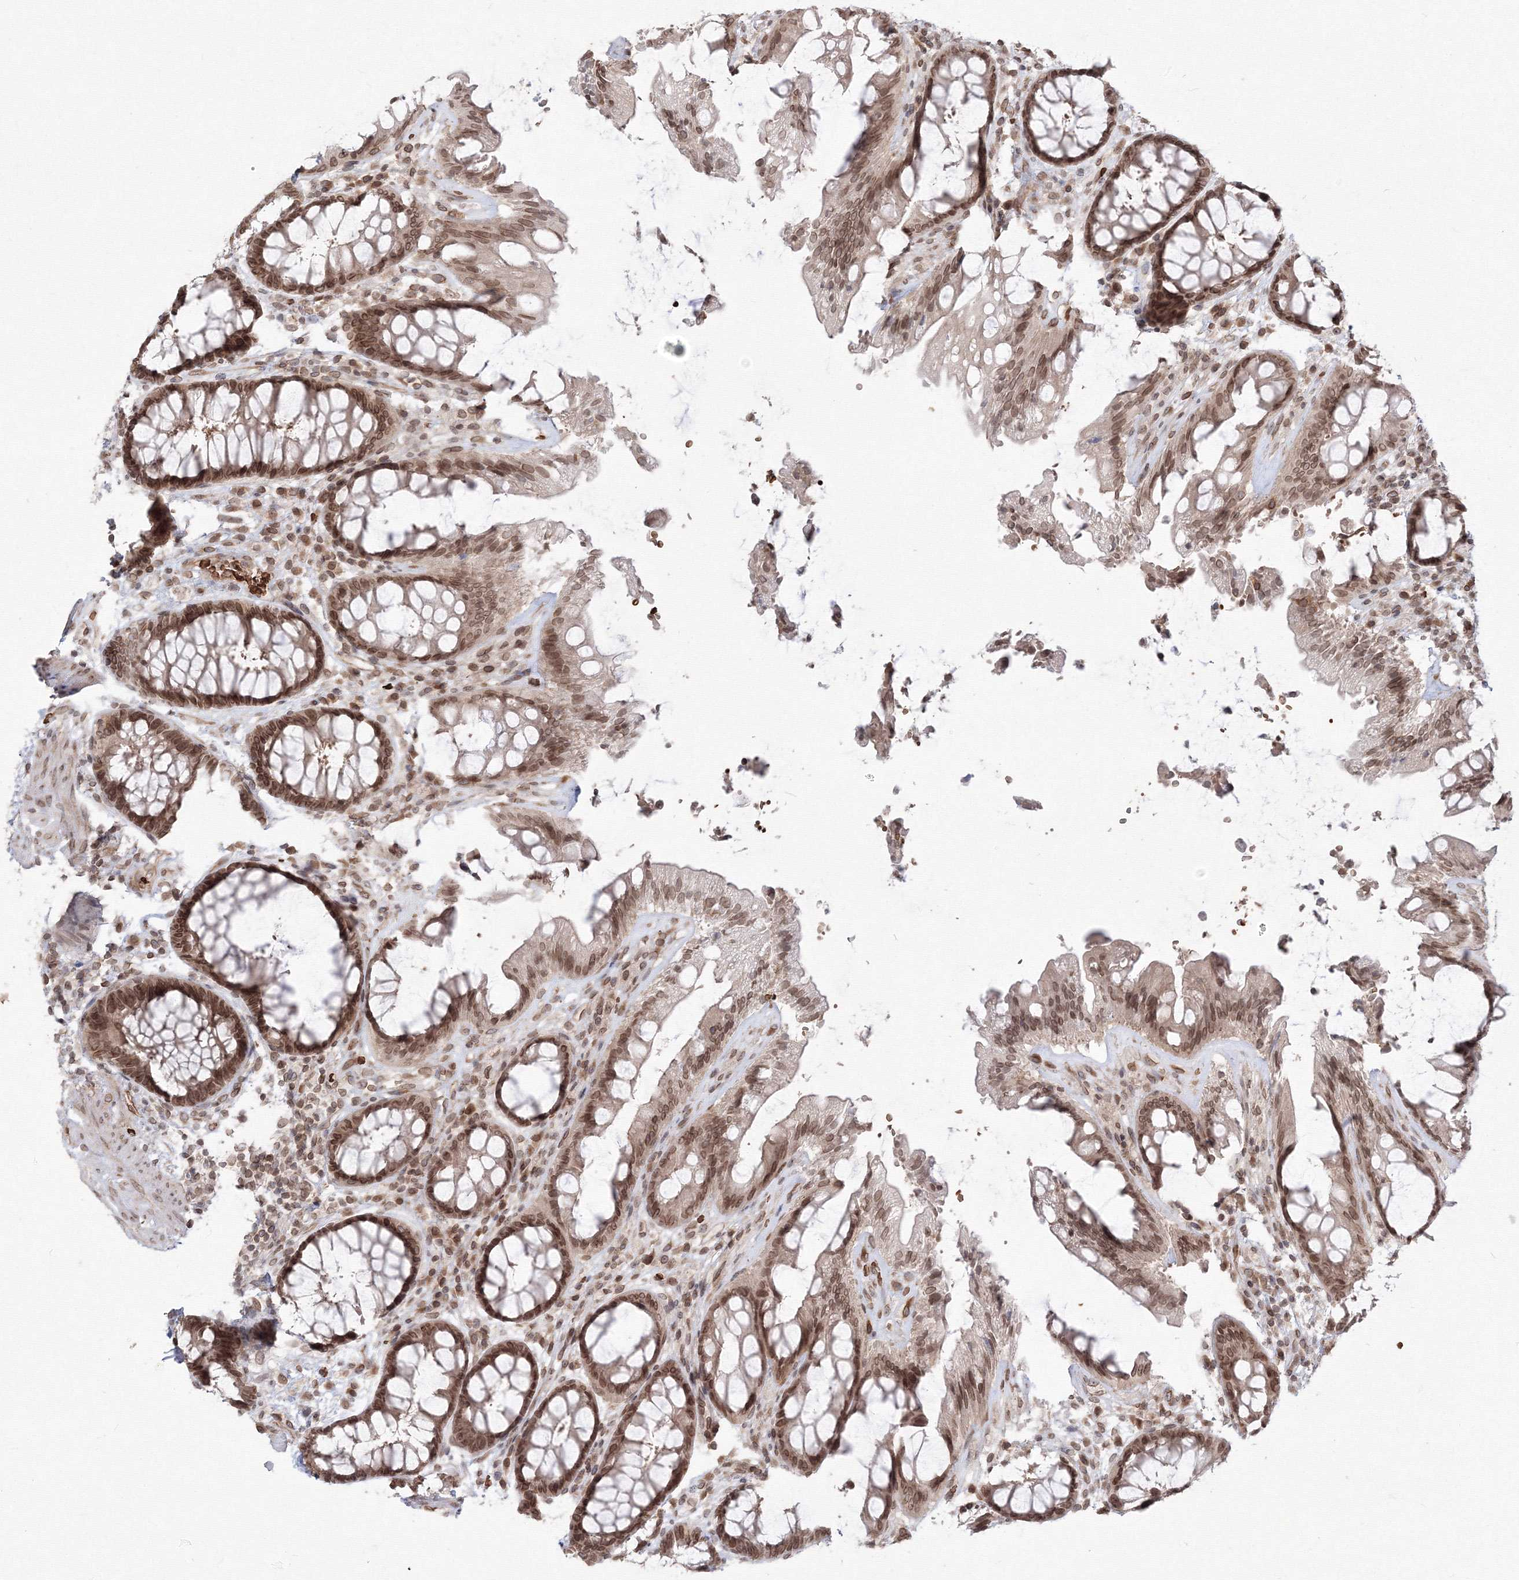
{"staining": {"intensity": "moderate", "quantity": ">75%", "location": "cytoplasmic/membranous,nuclear"}, "tissue": "rectum", "cell_type": "Glandular cells", "image_type": "normal", "snomed": [{"axis": "morphology", "description": "Normal tissue, NOS"}, {"axis": "topography", "description": "Rectum"}], "caption": "DAB immunohistochemical staining of benign rectum exhibits moderate cytoplasmic/membranous,nuclear protein staining in approximately >75% of glandular cells. (DAB (3,3'-diaminobenzidine) IHC, brown staining for protein, blue staining for nuclei).", "gene": "DNAJB2", "patient": {"sex": "female", "age": 46}}